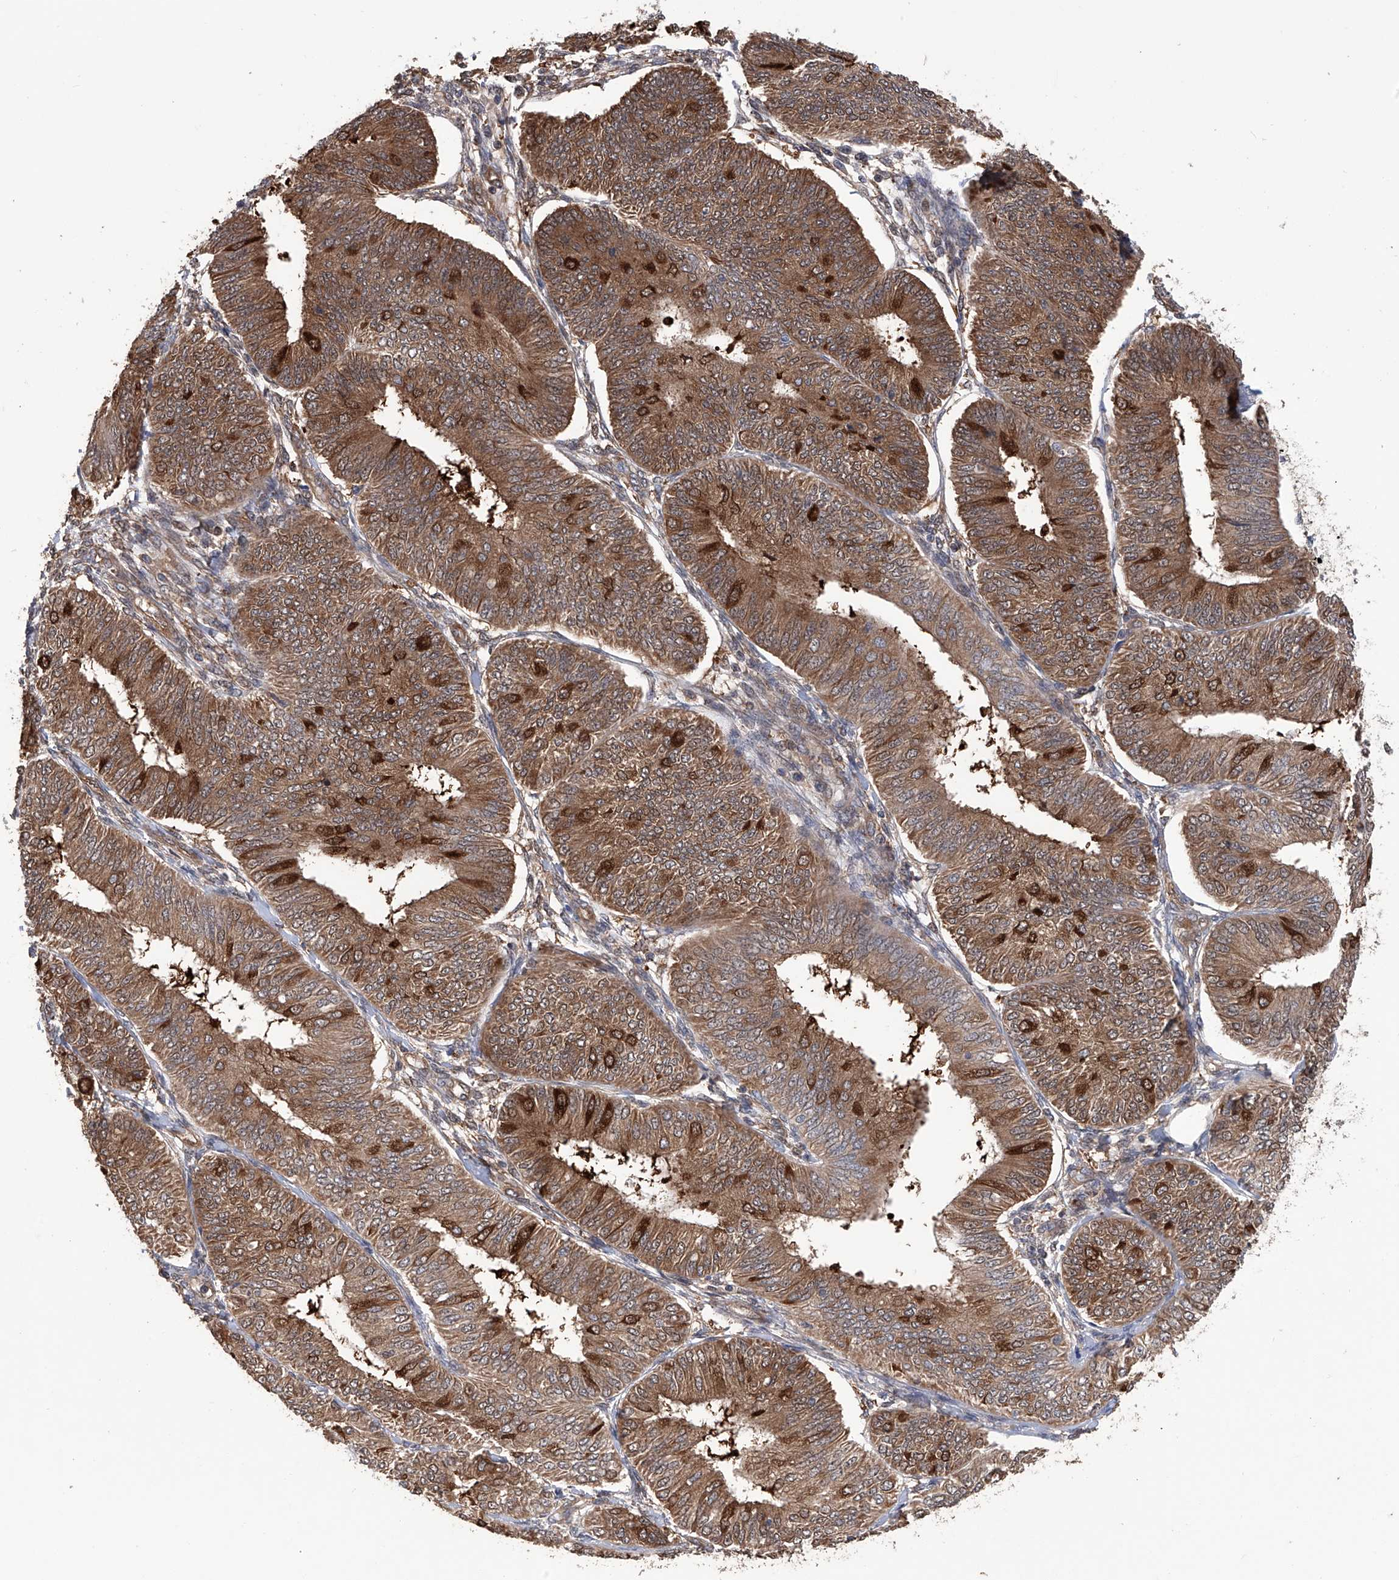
{"staining": {"intensity": "strong", "quantity": ">75%", "location": "cytoplasmic/membranous"}, "tissue": "endometrial cancer", "cell_type": "Tumor cells", "image_type": "cancer", "snomed": [{"axis": "morphology", "description": "Adenocarcinoma, NOS"}, {"axis": "topography", "description": "Endometrium"}], "caption": "High-magnification brightfield microscopy of endometrial adenocarcinoma stained with DAB (3,3'-diaminobenzidine) (brown) and counterstained with hematoxylin (blue). tumor cells exhibit strong cytoplasmic/membranous positivity is identified in approximately>75% of cells.", "gene": "NUDT17", "patient": {"sex": "female", "age": 58}}